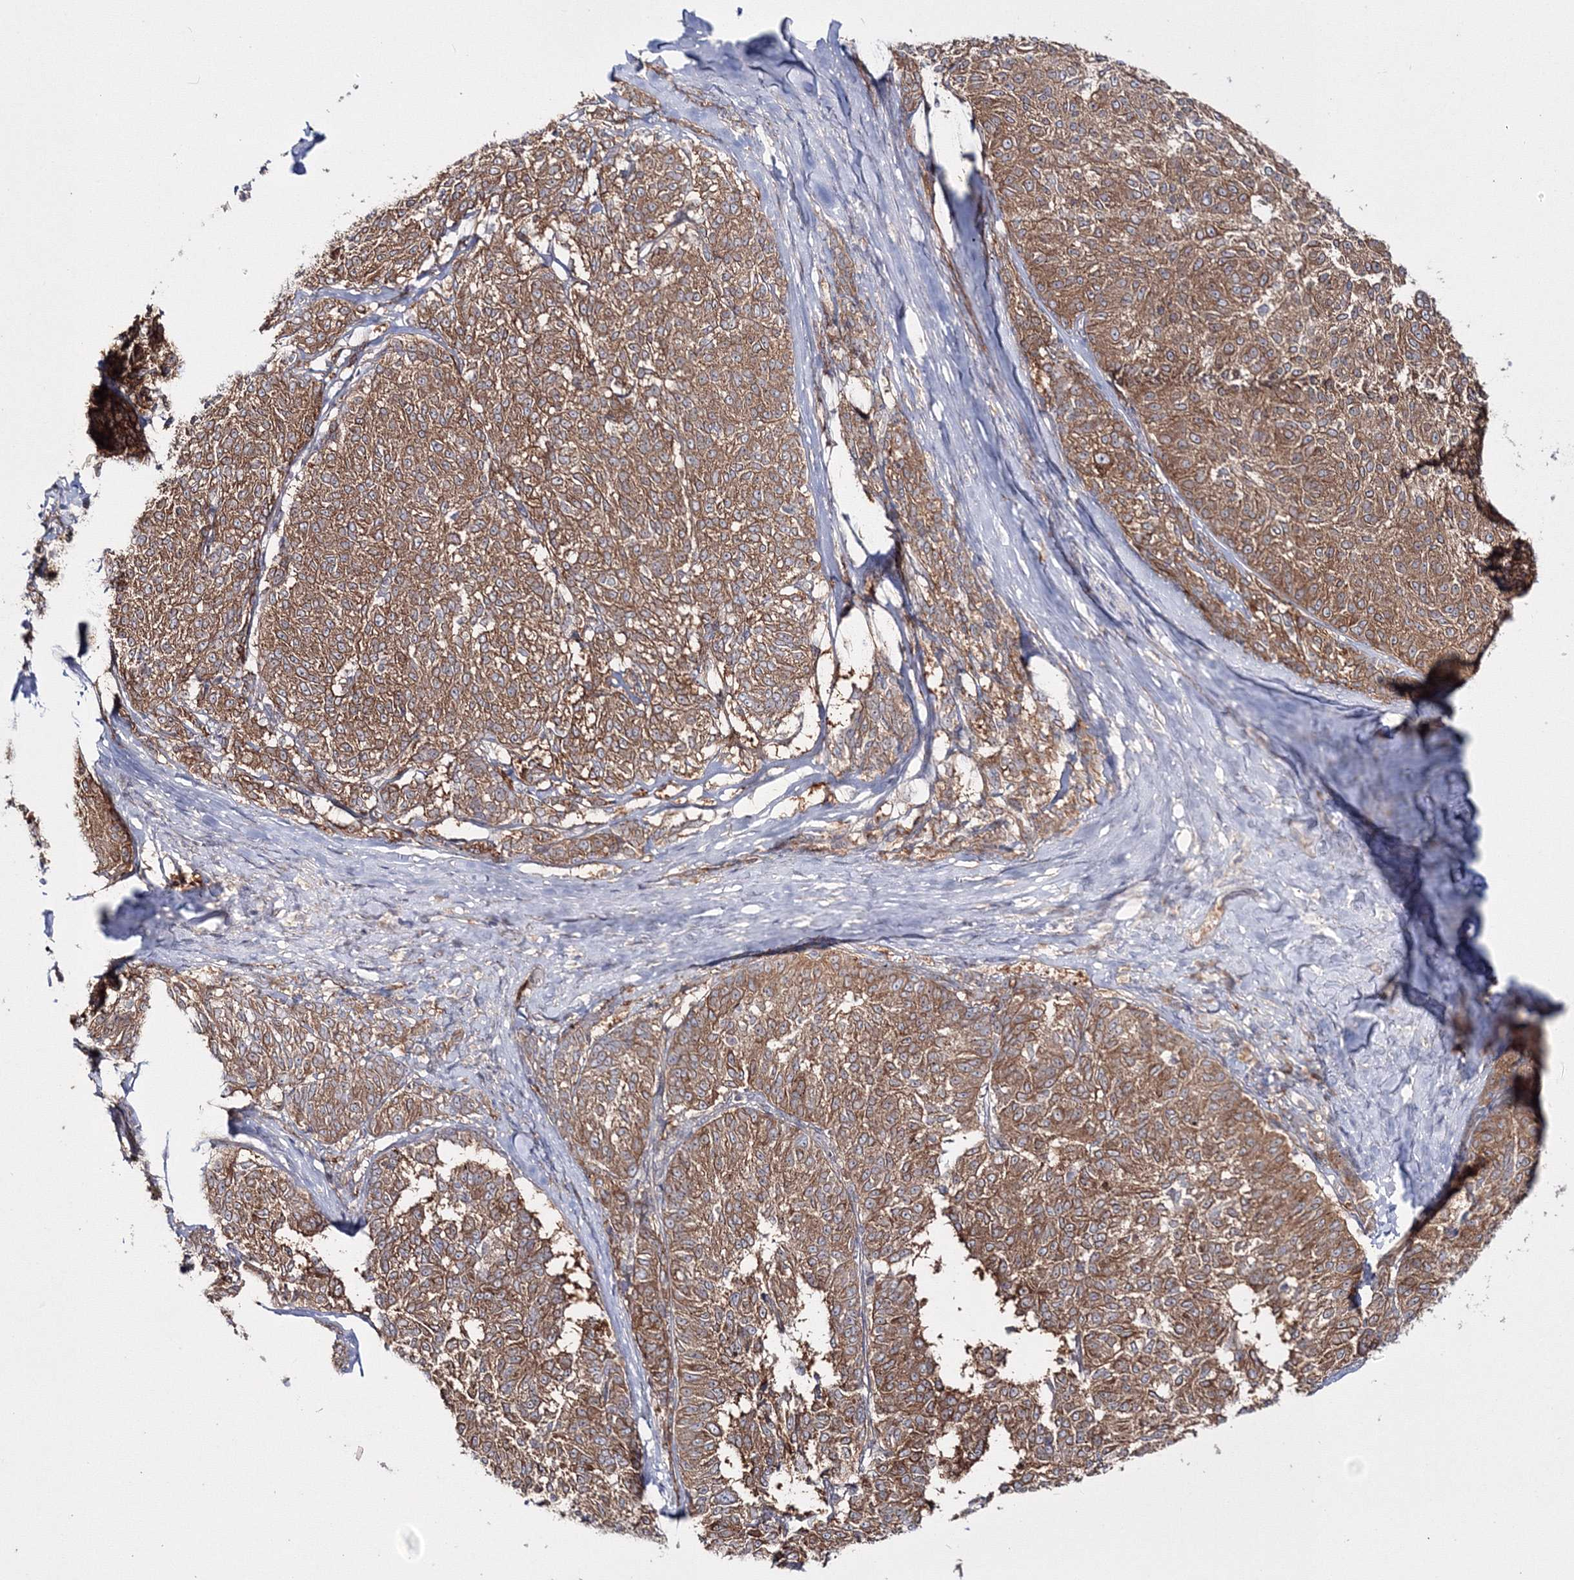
{"staining": {"intensity": "moderate", "quantity": ">75%", "location": "cytoplasmic/membranous"}, "tissue": "melanoma", "cell_type": "Tumor cells", "image_type": "cancer", "snomed": [{"axis": "morphology", "description": "Malignant melanoma, NOS"}, {"axis": "topography", "description": "Skin"}], "caption": "IHC (DAB (3,3'-diaminobenzidine)) staining of human melanoma displays moderate cytoplasmic/membranous protein positivity in approximately >75% of tumor cells.", "gene": "IPMK", "patient": {"sex": "female", "age": 72}}